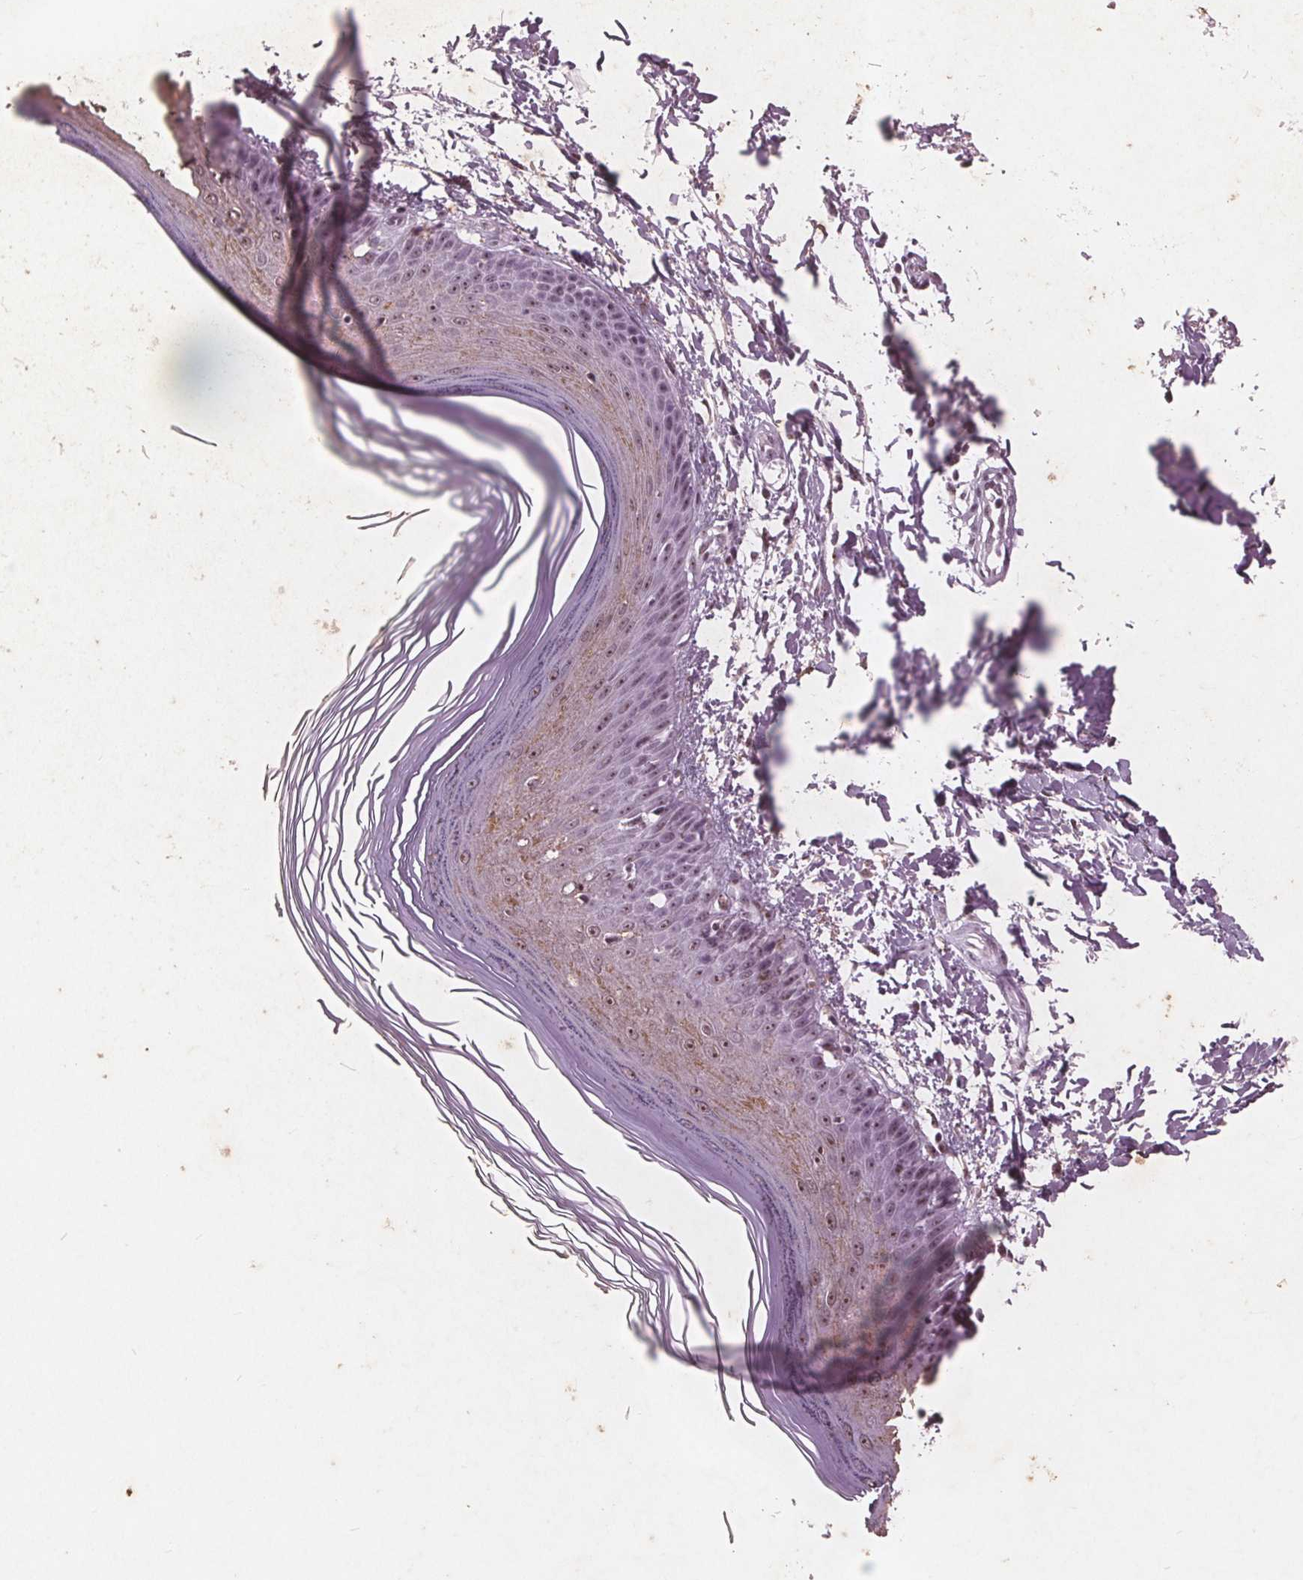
{"staining": {"intensity": "moderate", "quantity": ">75%", "location": "nuclear"}, "tissue": "skin", "cell_type": "Fibroblasts", "image_type": "normal", "snomed": [{"axis": "morphology", "description": "Normal tissue, NOS"}, {"axis": "topography", "description": "Skin"}], "caption": "Protein analysis of normal skin exhibits moderate nuclear expression in approximately >75% of fibroblasts.", "gene": "RPS6KA2", "patient": {"sex": "female", "age": 62}}